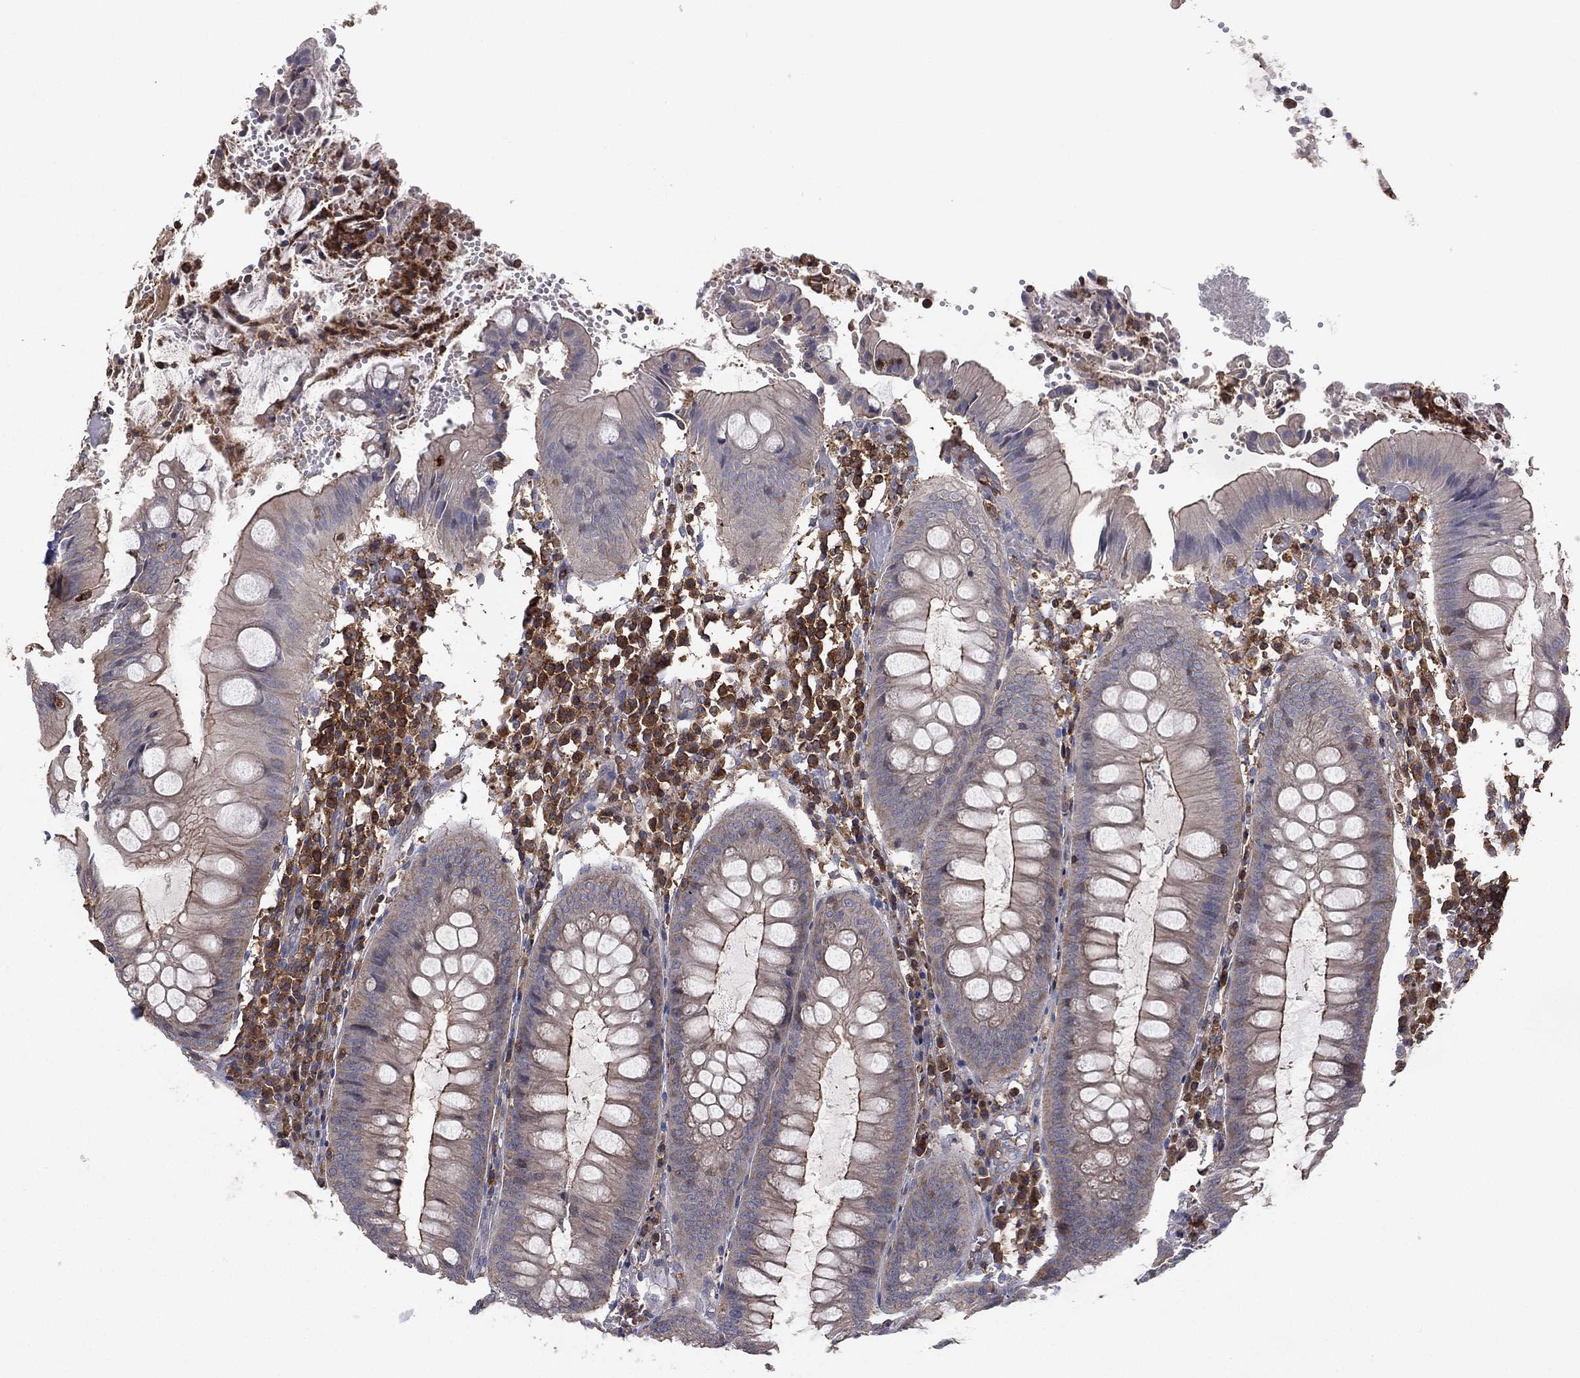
{"staining": {"intensity": "moderate", "quantity": "<25%", "location": "cytoplasmic/membranous"}, "tissue": "appendix", "cell_type": "Glandular cells", "image_type": "normal", "snomed": [{"axis": "morphology", "description": "Normal tissue, NOS"}, {"axis": "morphology", "description": "Inflammation, NOS"}, {"axis": "topography", "description": "Appendix"}], "caption": "DAB immunohistochemical staining of normal human appendix displays moderate cytoplasmic/membranous protein staining in about <25% of glandular cells.", "gene": "DOCK8", "patient": {"sex": "male", "age": 16}}